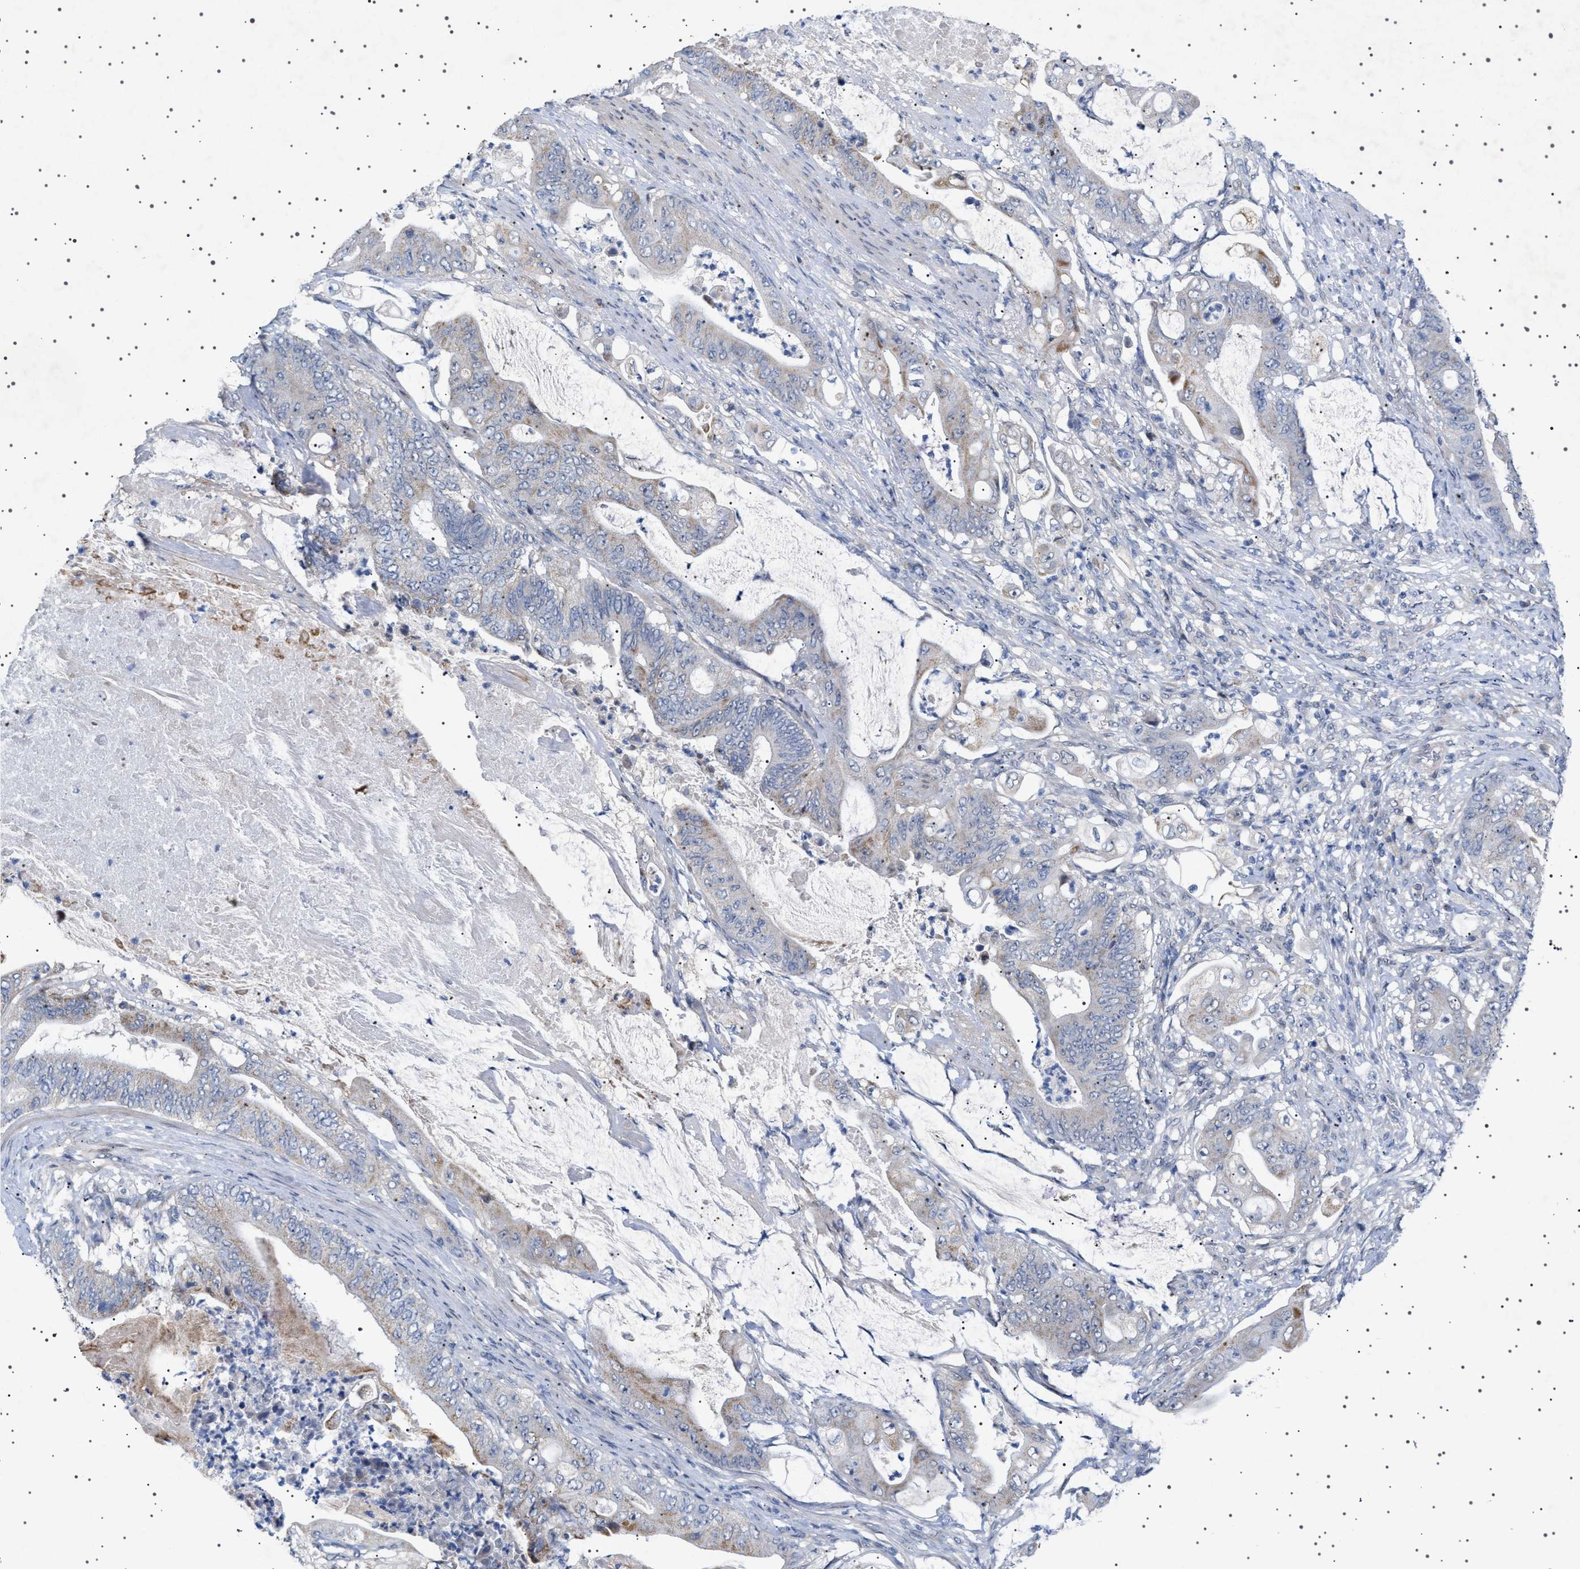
{"staining": {"intensity": "weak", "quantity": "<25%", "location": "cytoplasmic/membranous"}, "tissue": "stomach cancer", "cell_type": "Tumor cells", "image_type": "cancer", "snomed": [{"axis": "morphology", "description": "Adenocarcinoma, NOS"}, {"axis": "topography", "description": "Stomach"}], "caption": "Tumor cells show no significant expression in stomach cancer (adenocarcinoma).", "gene": "HTR1A", "patient": {"sex": "female", "age": 73}}